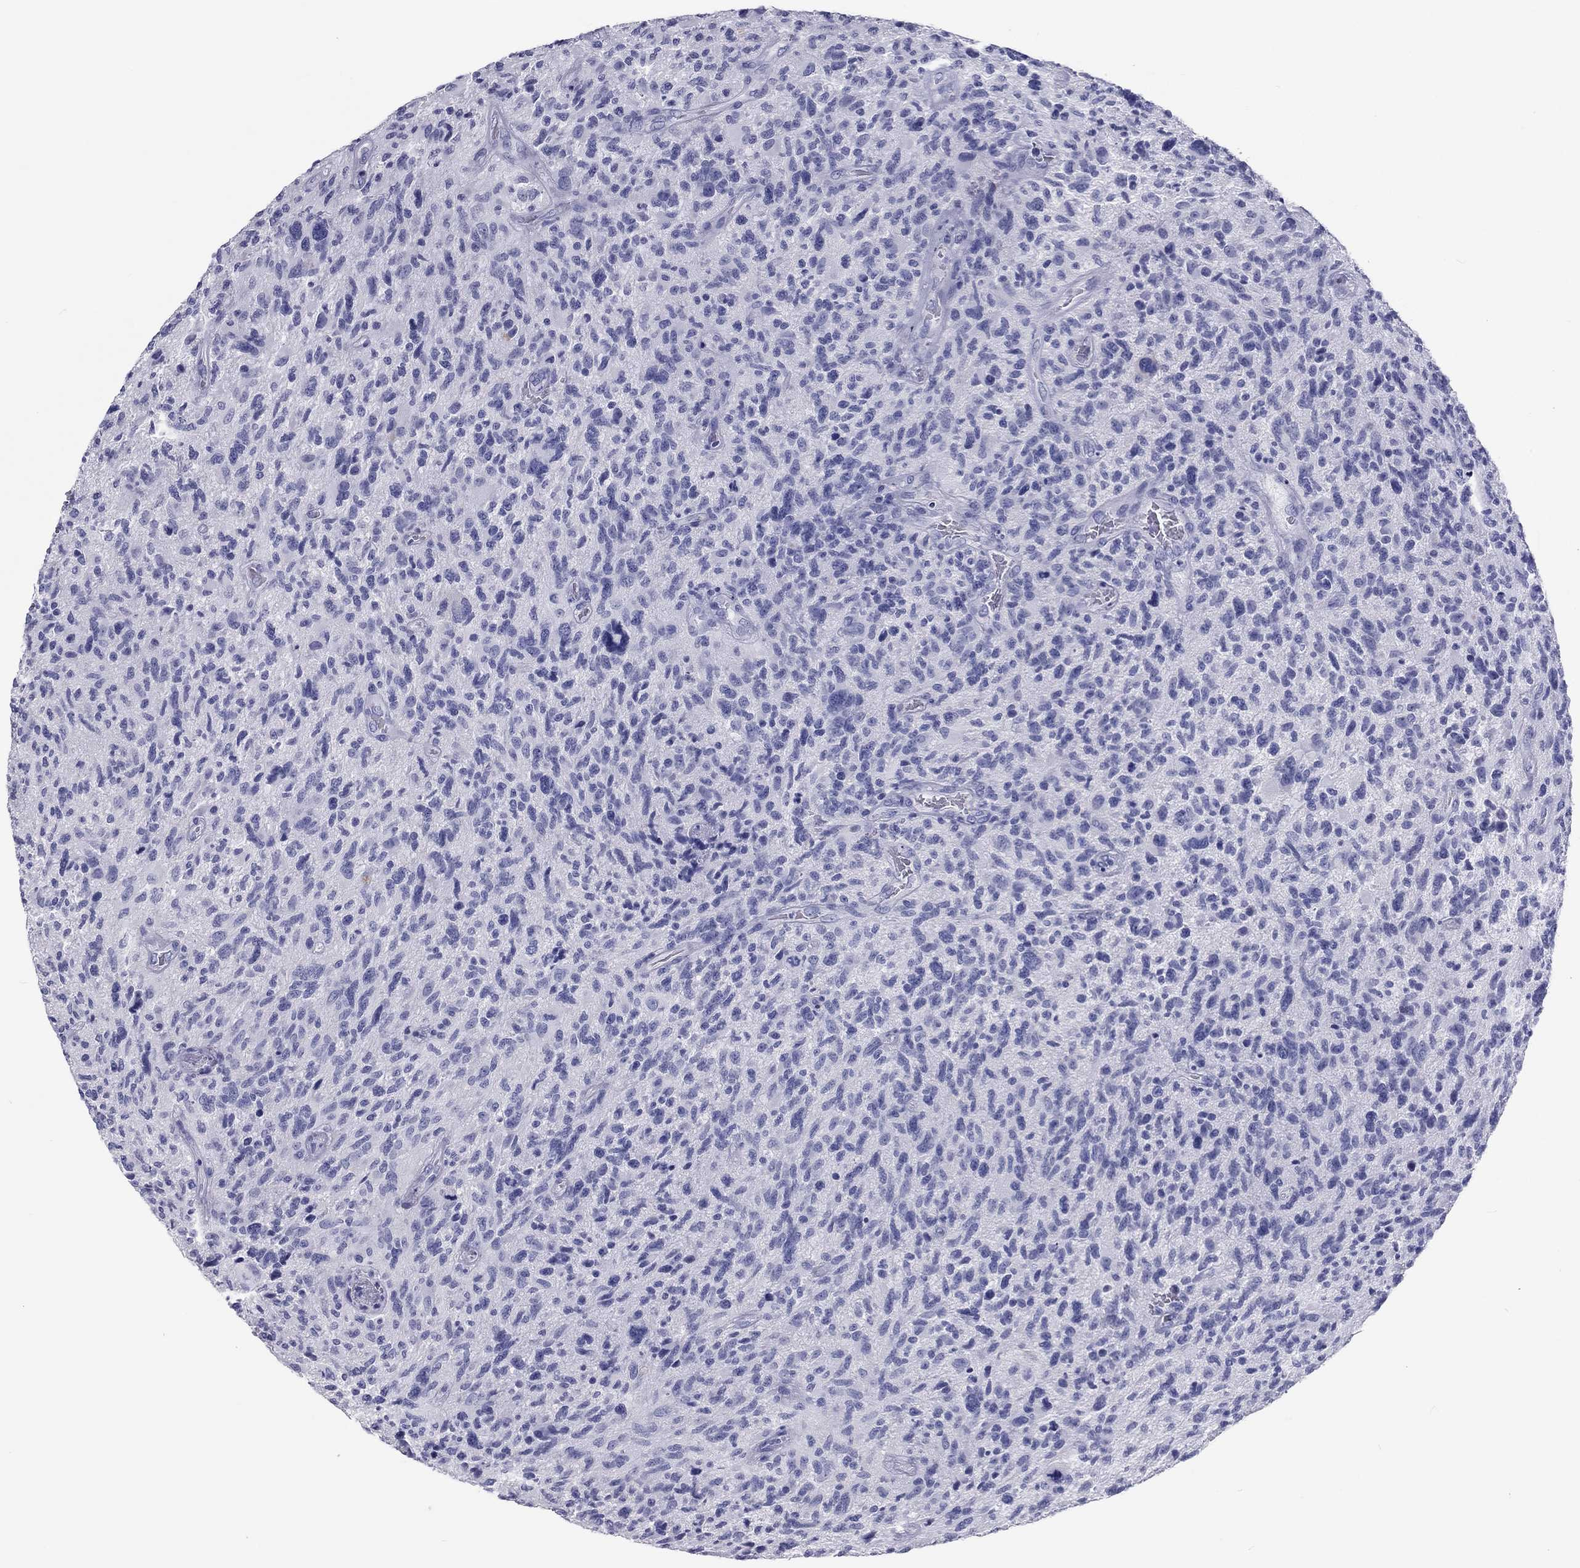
{"staining": {"intensity": "negative", "quantity": "none", "location": "none"}, "tissue": "glioma", "cell_type": "Tumor cells", "image_type": "cancer", "snomed": [{"axis": "morphology", "description": "Glioma, malignant, NOS"}, {"axis": "morphology", "description": "Glioma, malignant, High grade"}, {"axis": "topography", "description": "Brain"}], "caption": "This photomicrograph is of glioma stained with immunohistochemistry (IHC) to label a protein in brown with the nuclei are counter-stained blue. There is no staining in tumor cells. Brightfield microscopy of immunohistochemistry (IHC) stained with DAB (3,3'-diaminobenzidine) (brown) and hematoxylin (blue), captured at high magnification.", "gene": "DNALI1", "patient": {"sex": "female", "age": 71}}